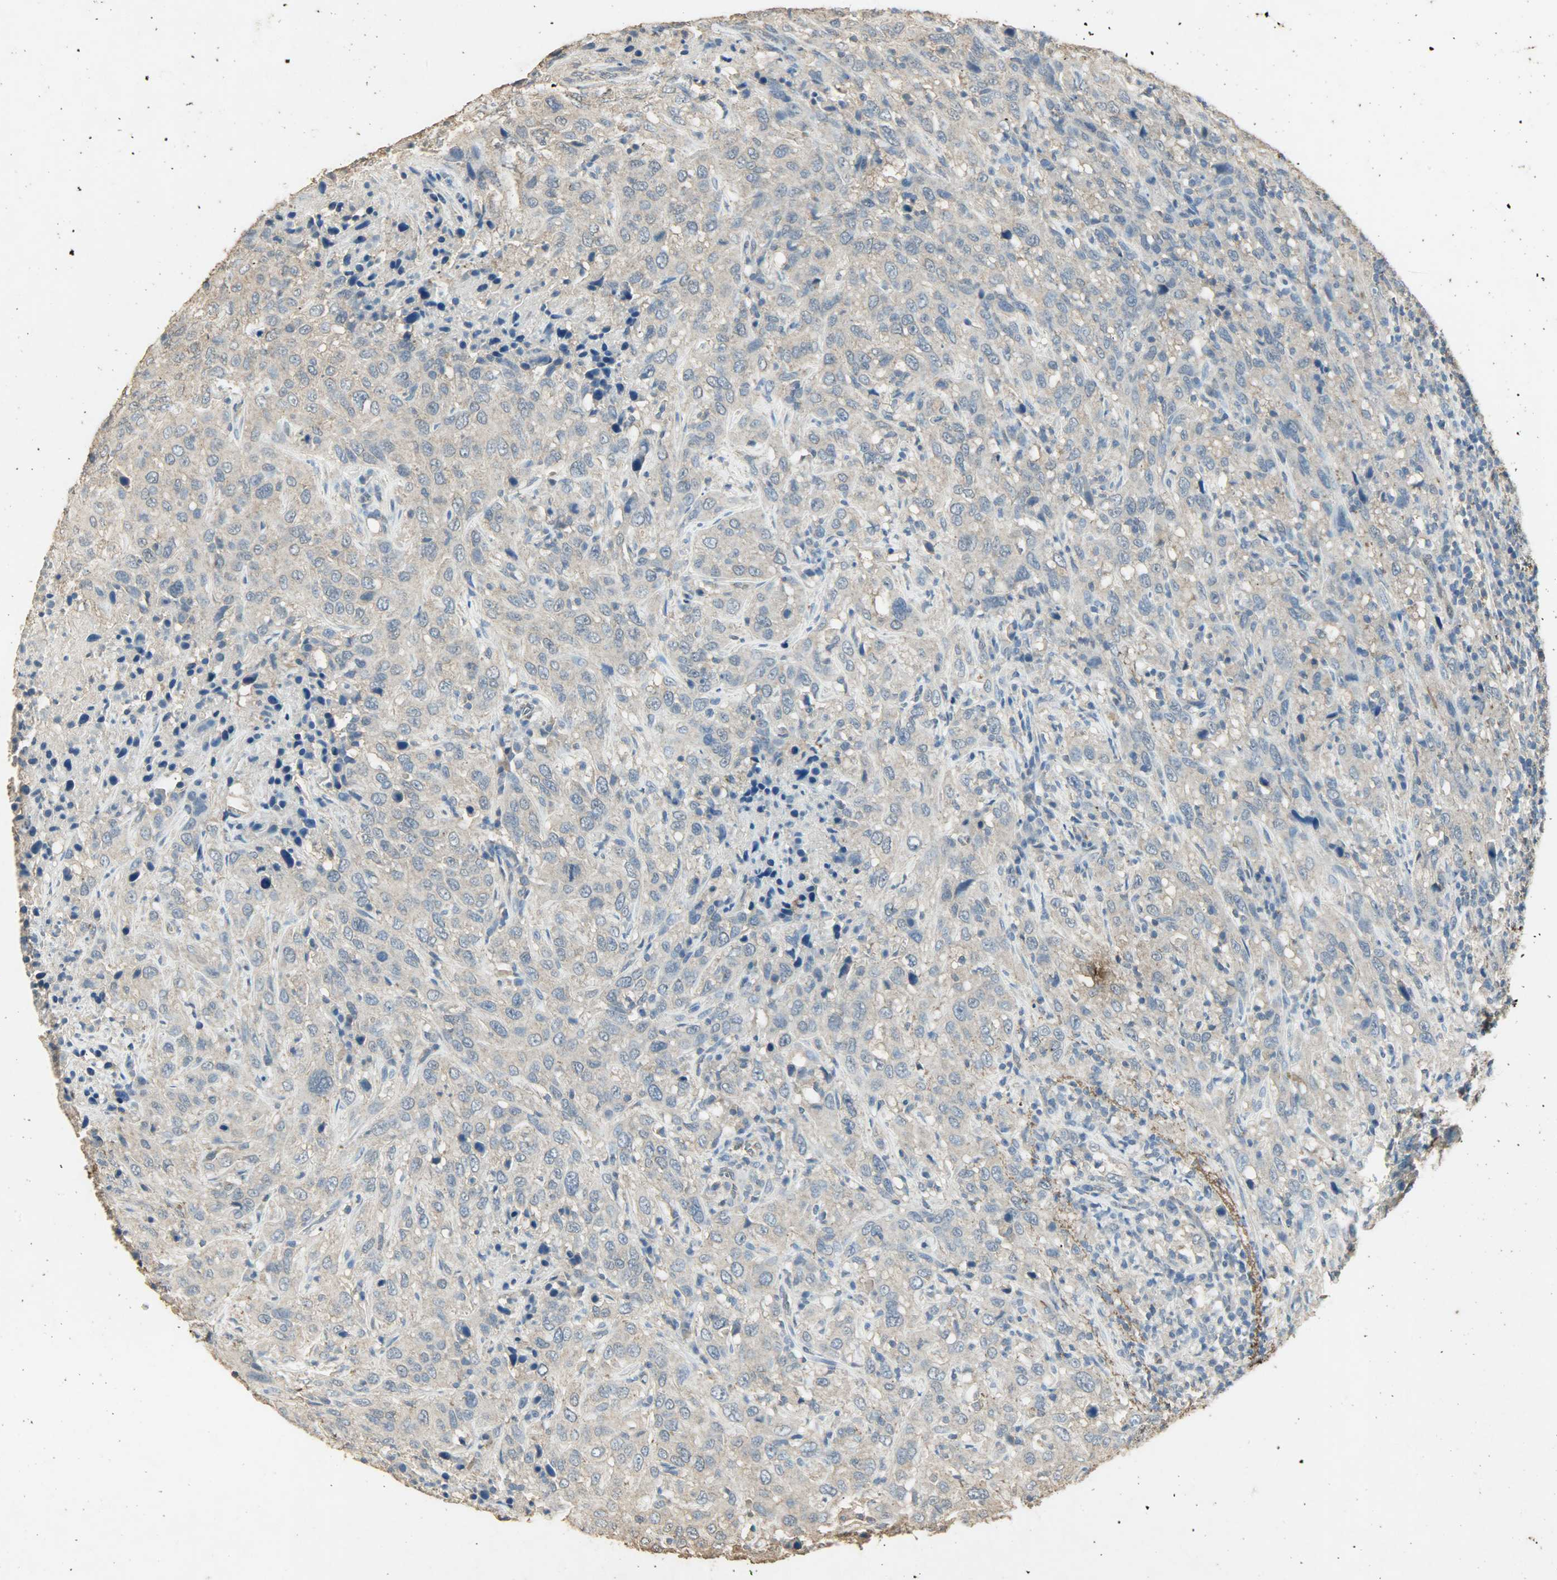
{"staining": {"intensity": "weak", "quantity": "<25%", "location": "cytoplasmic/membranous"}, "tissue": "urothelial cancer", "cell_type": "Tumor cells", "image_type": "cancer", "snomed": [{"axis": "morphology", "description": "Urothelial carcinoma, High grade"}, {"axis": "topography", "description": "Urinary bladder"}], "caption": "Image shows no protein staining in tumor cells of urothelial cancer tissue.", "gene": "ASB9", "patient": {"sex": "male", "age": 61}}